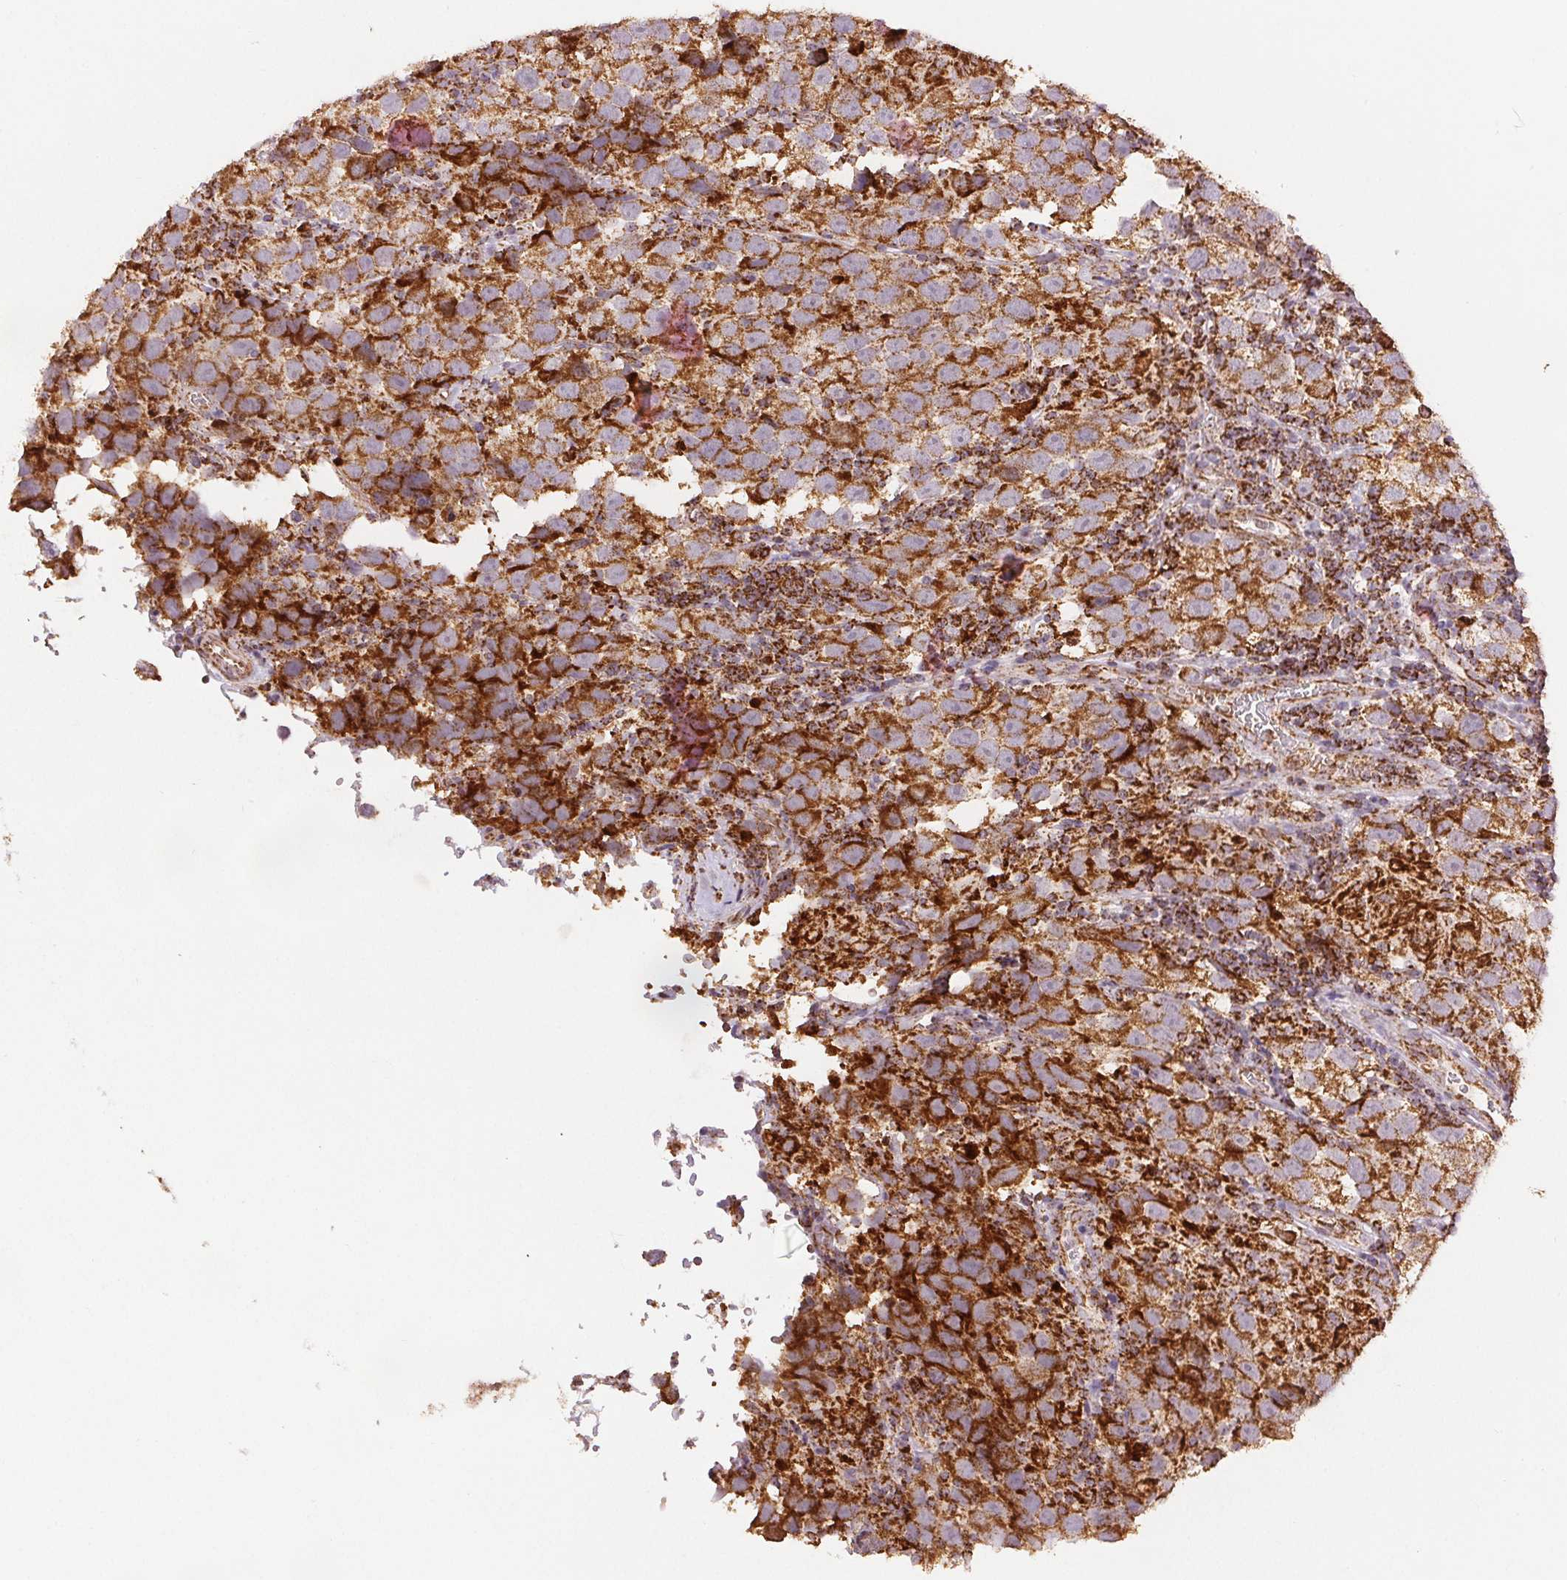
{"staining": {"intensity": "strong", "quantity": ">75%", "location": "cytoplasmic/membranous"}, "tissue": "testis cancer", "cell_type": "Tumor cells", "image_type": "cancer", "snomed": [{"axis": "morphology", "description": "Seminoma, NOS"}, {"axis": "topography", "description": "Testis"}], "caption": "Immunohistochemistry (IHC) photomicrograph of neoplastic tissue: testis seminoma stained using immunohistochemistry demonstrates high levels of strong protein expression localized specifically in the cytoplasmic/membranous of tumor cells, appearing as a cytoplasmic/membranous brown color.", "gene": "SDHB", "patient": {"sex": "male", "age": 26}}